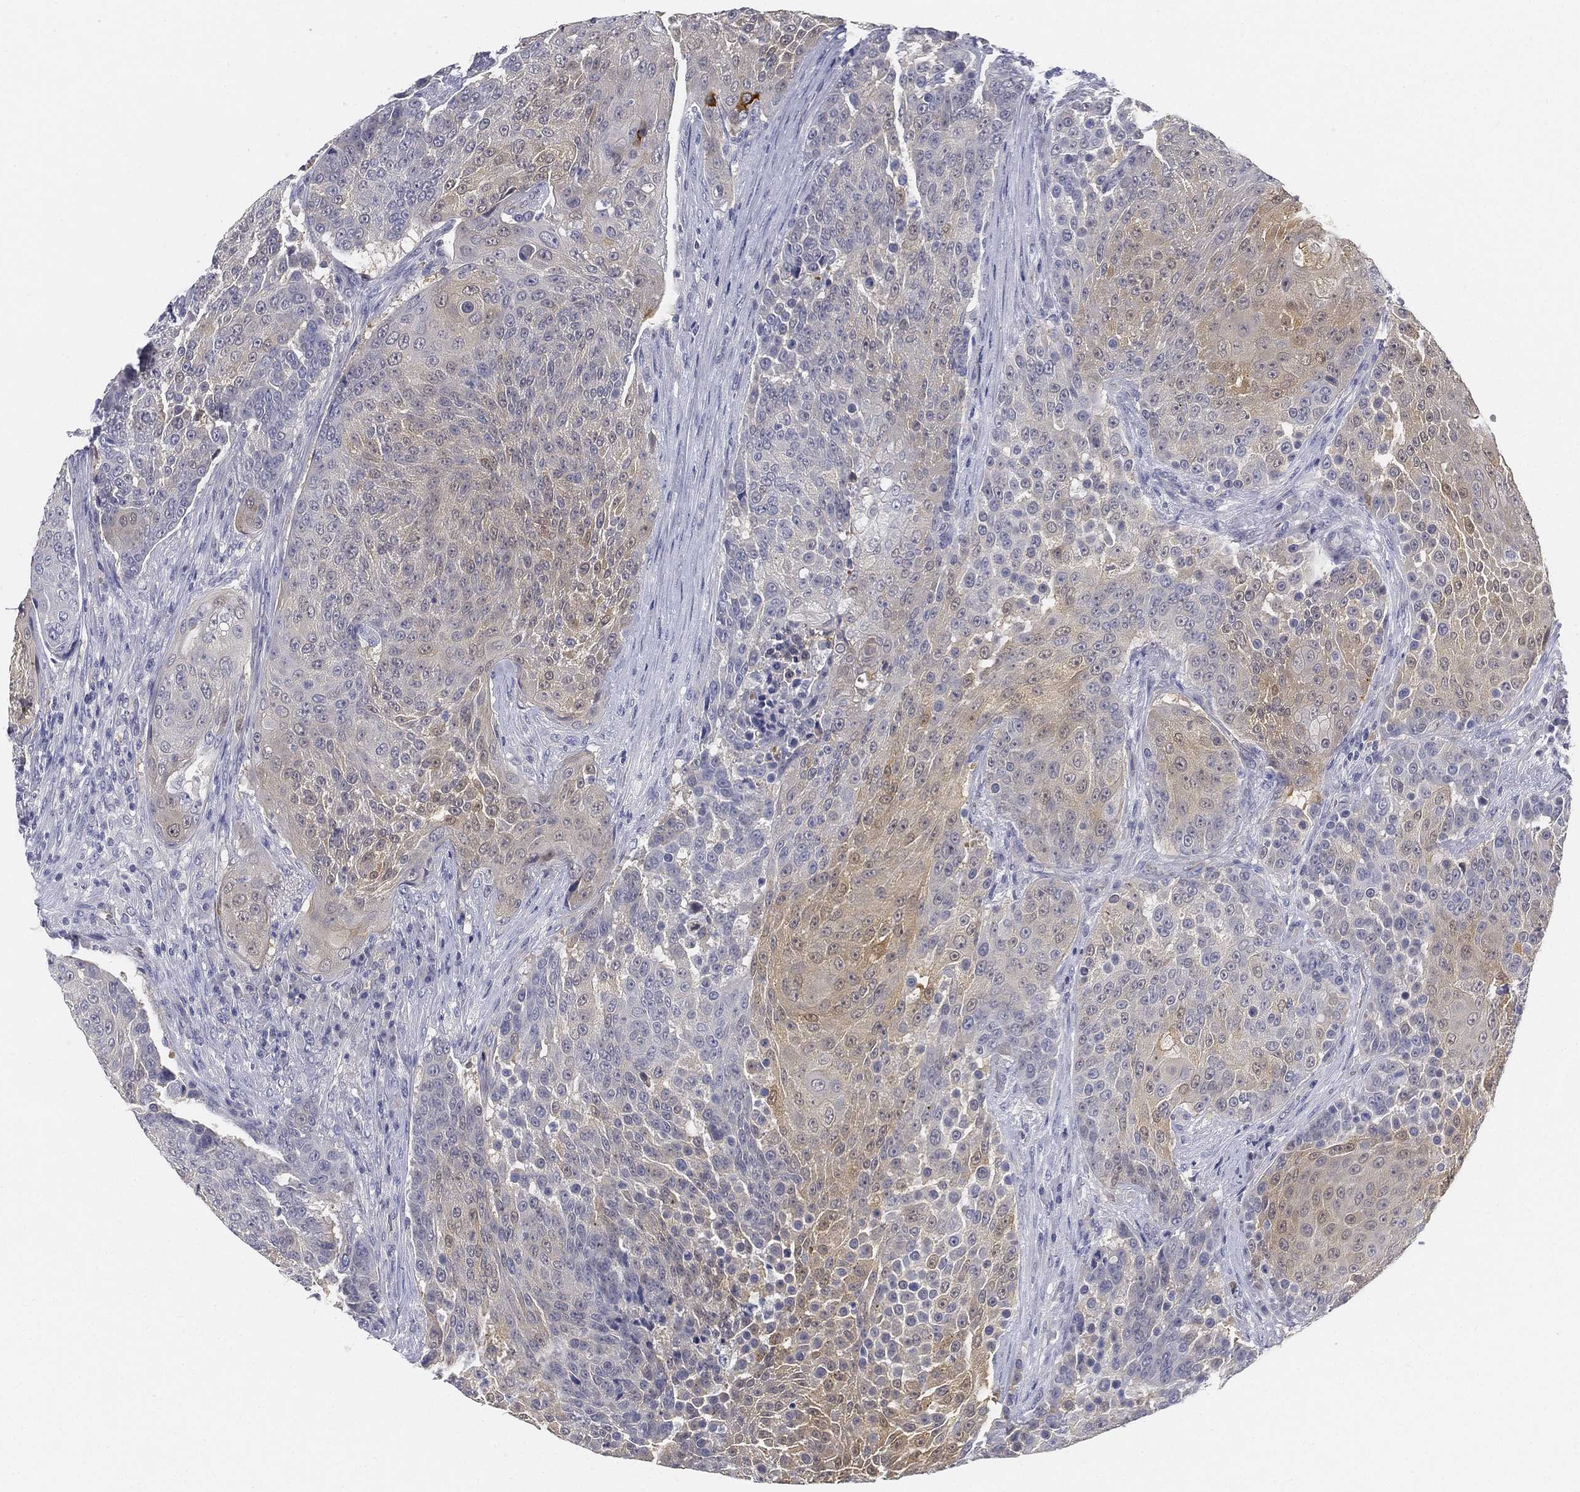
{"staining": {"intensity": "moderate", "quantity": "<25%", "location": "cytoplasmic/membranous"}, "tissue": "urothelial cancer", "cell_type": "Tumor cells", "image_type": "cancer", "snomed": [{"axis": "morphology", "description": "Urothelial carcinoma, High grade"}, {"axis": "topography", "description": "Urinary bladder"}], "caption": "An image of human high-grade urothelial carcinoma stained for a protein reveals moderate cytoplasmic/membranous brown staining in tumor cells.", "gene": "C5orf46", "patient": {"sex": "female", "age": 63}}